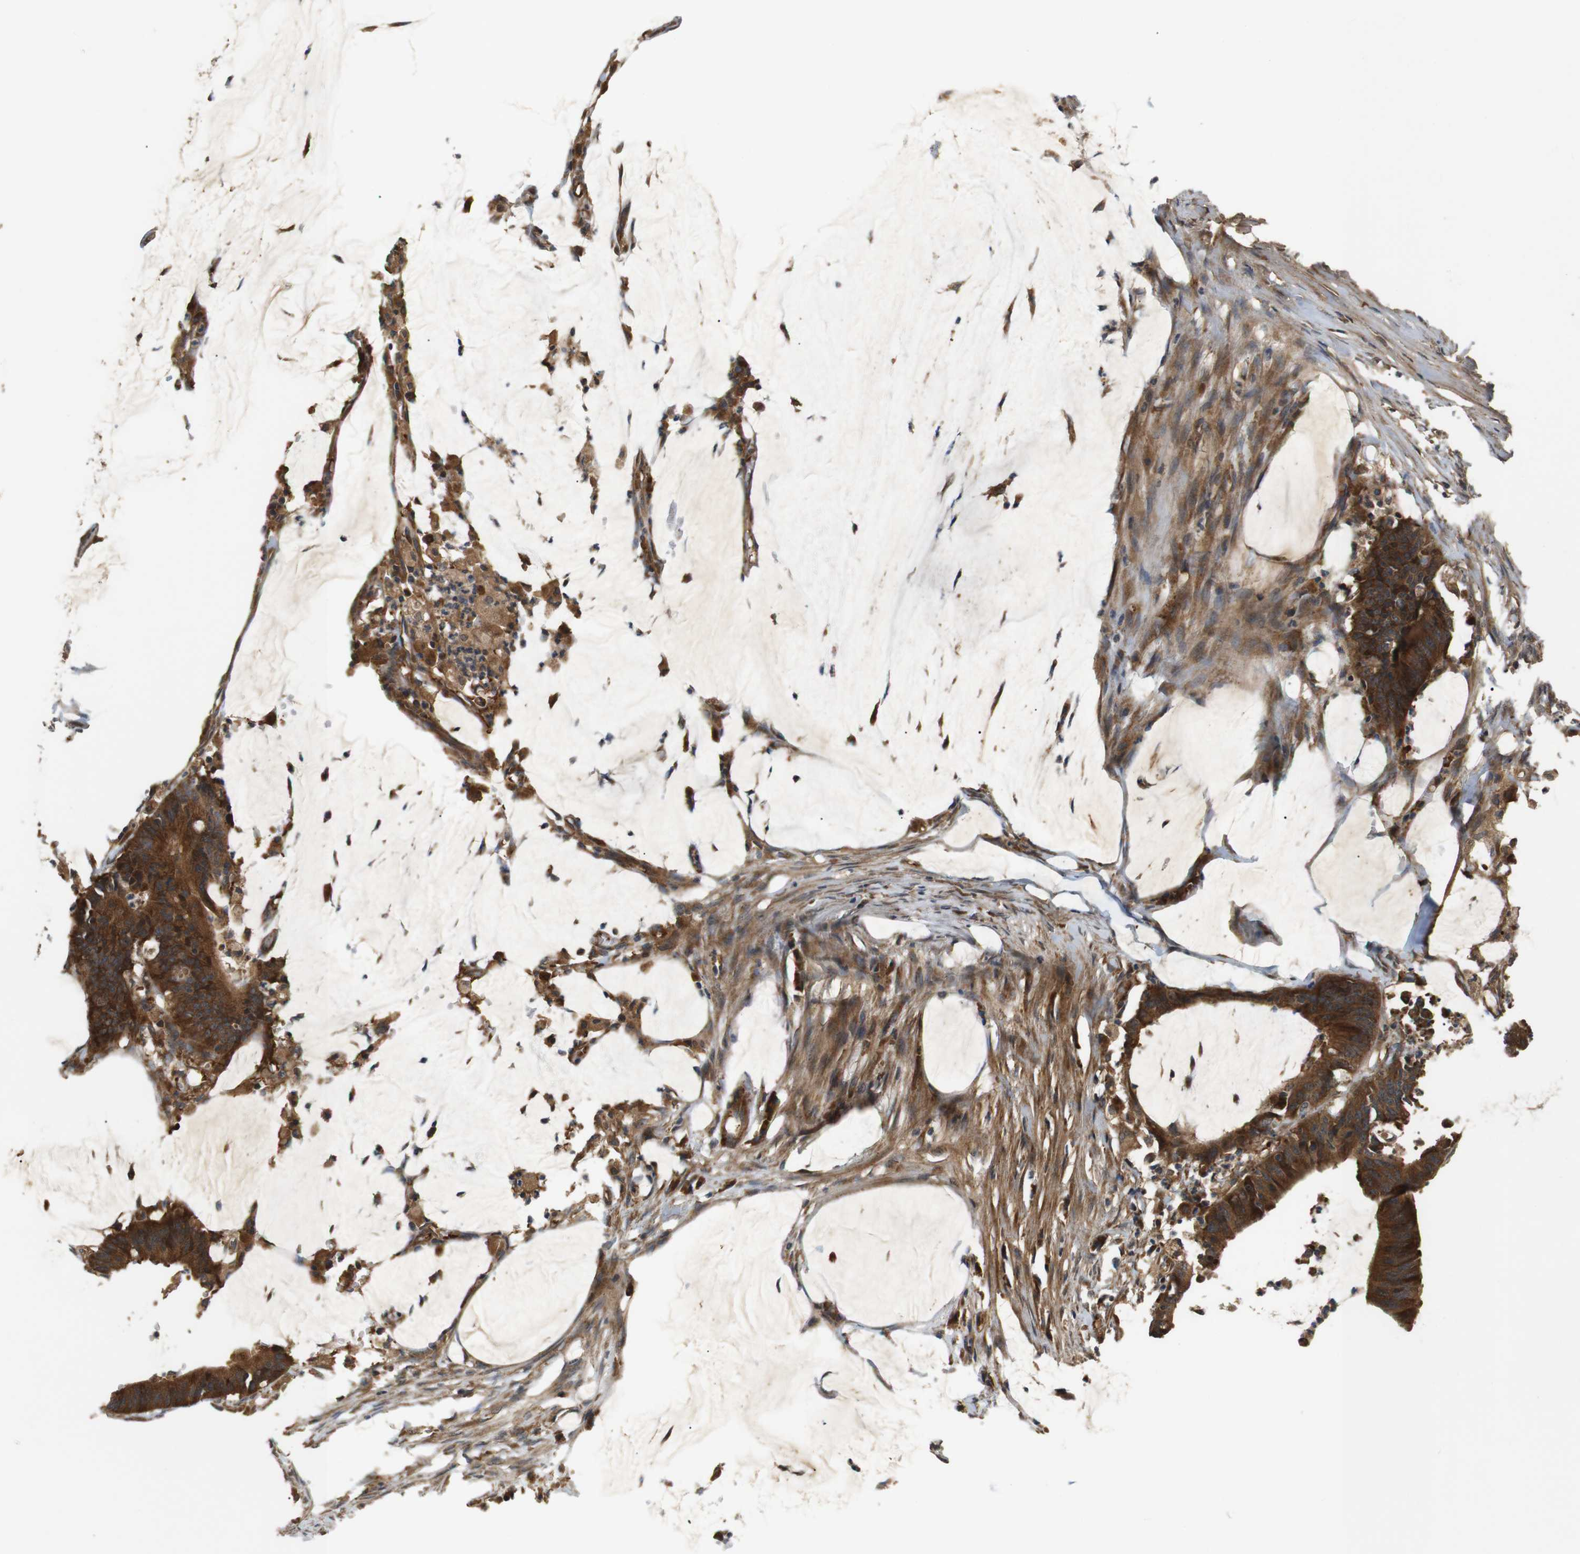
{"staining": {"intensity": "strong", "quantity": ">75%", "location": "cytoplasmic/membranous"}, "tissue": "colorectal cancer", "cell_type": "Tumor cells", "image_type": "cancer", "snomed": [{"axis": "morphology", "description": "Adenocarcinoma, NOS"}, {"axis": "topography", "description": "Rectum"}], "caption": "DAB immunohistochemical staining of human colorectal cancer demonstrates strong cytoplasmic/membranous protein staining in about >75% of tumor cells. (Stains: DAB (3,3'-diaminobenzidine) in brown, nuclei in blue, Microscopy: brightfield microscopy at high magnification).", "gene": "EPHB2", "patient": {"sex": "female", "age": 66}}